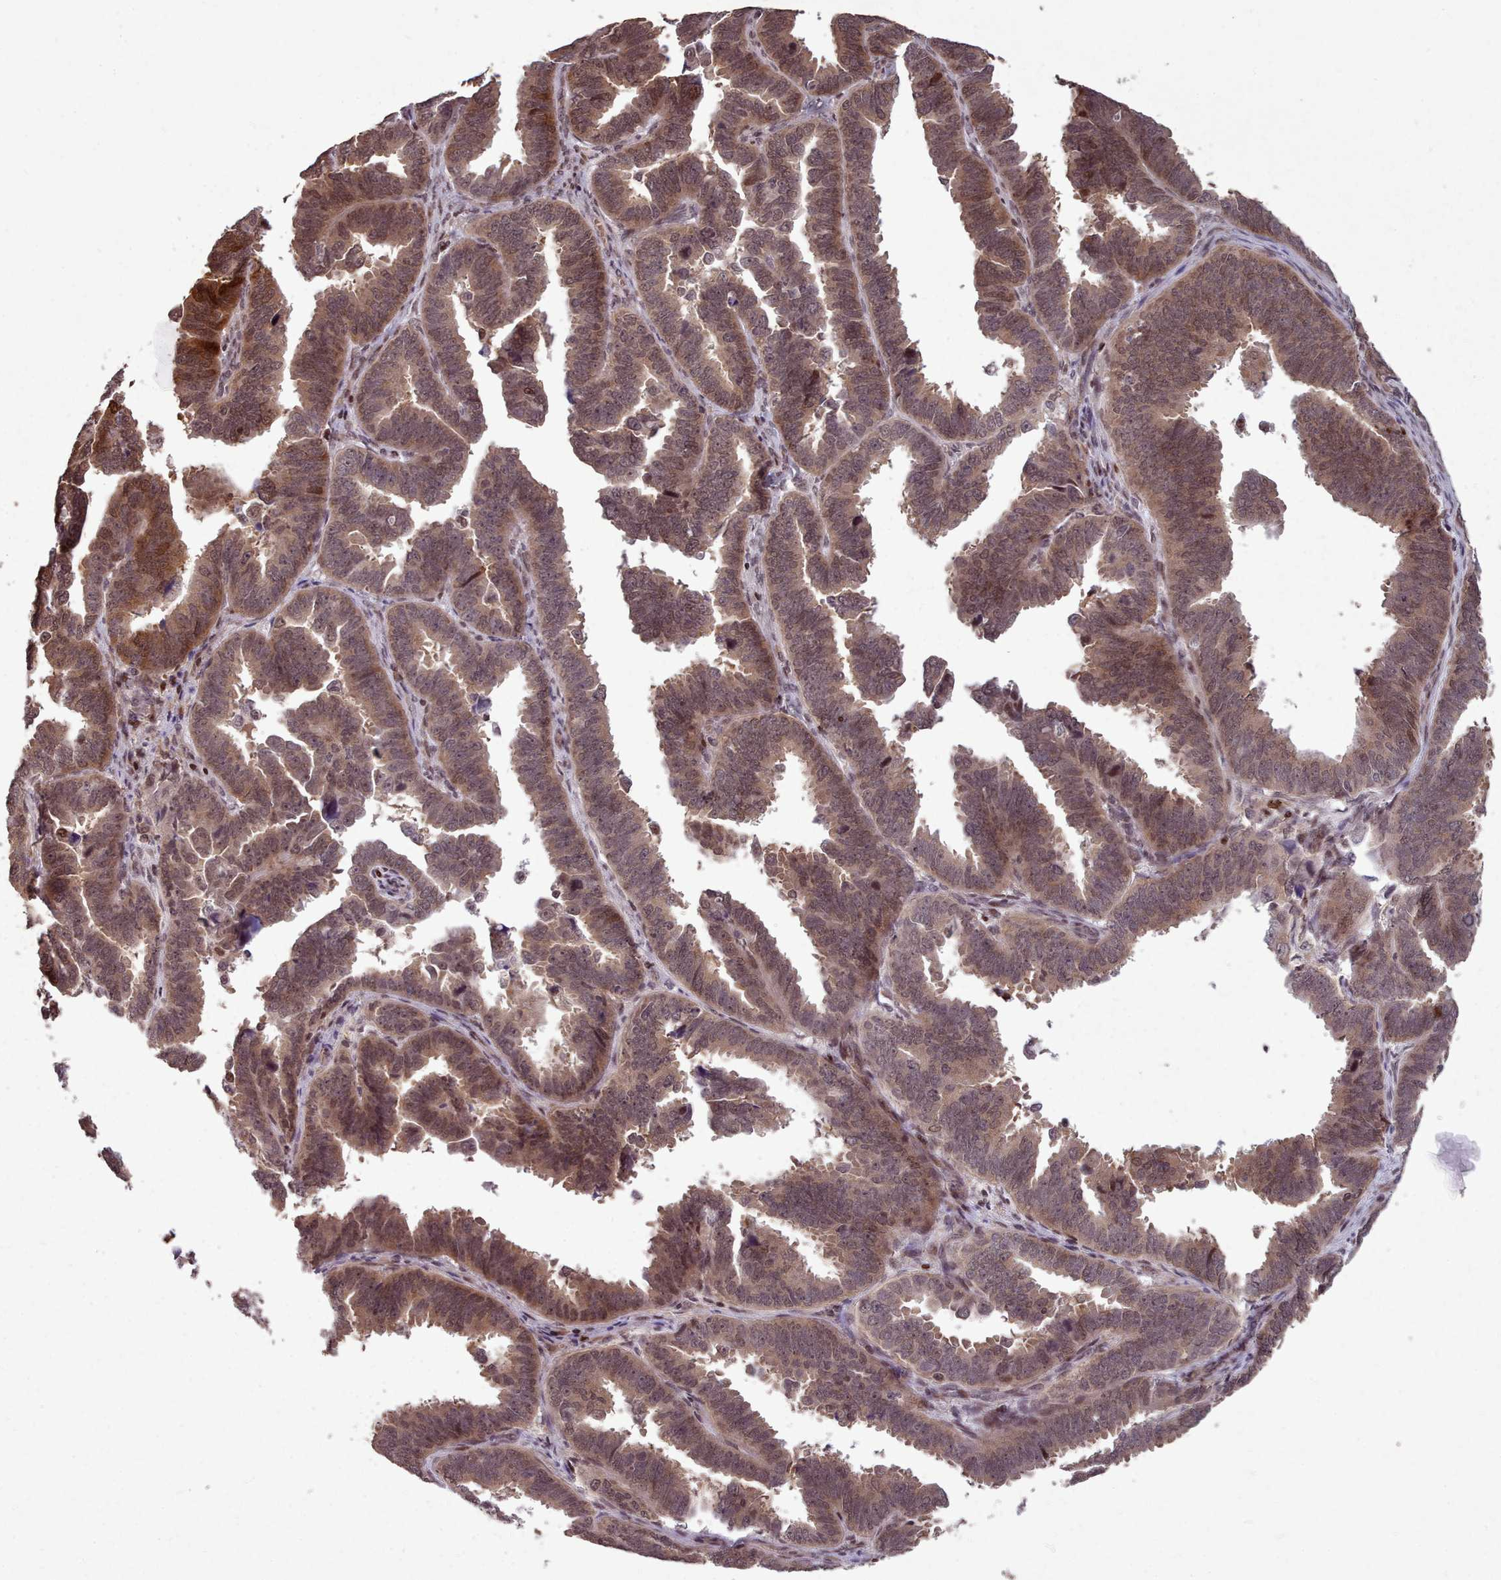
{"staining": {"intensity": "moderate", "quantity": ">75%", "location": "cytoplasmic/membranous,nuclear"}, "tissue": "endometrial cancer", "cell_type": "Tumor cells", "image_type": "cancer", "snomed": [{"axis": "morphology", "description": "Adenocarcinoma, NOS"}, {"axis": "topography", "description": "Endometrium"}], "caption": "High-magnification brightfield microscopy of endometrial cancer (adenocarcinoma) stained with DAB (brown) and counterstained with hematoxylin (blue). tumor cells exhibit moderate cytoplasmic/membranous and nuclear staining is appreciated in about>75% of cells.", "gene": "ENSA", "patient": {"sex": "female", "age": 75}}